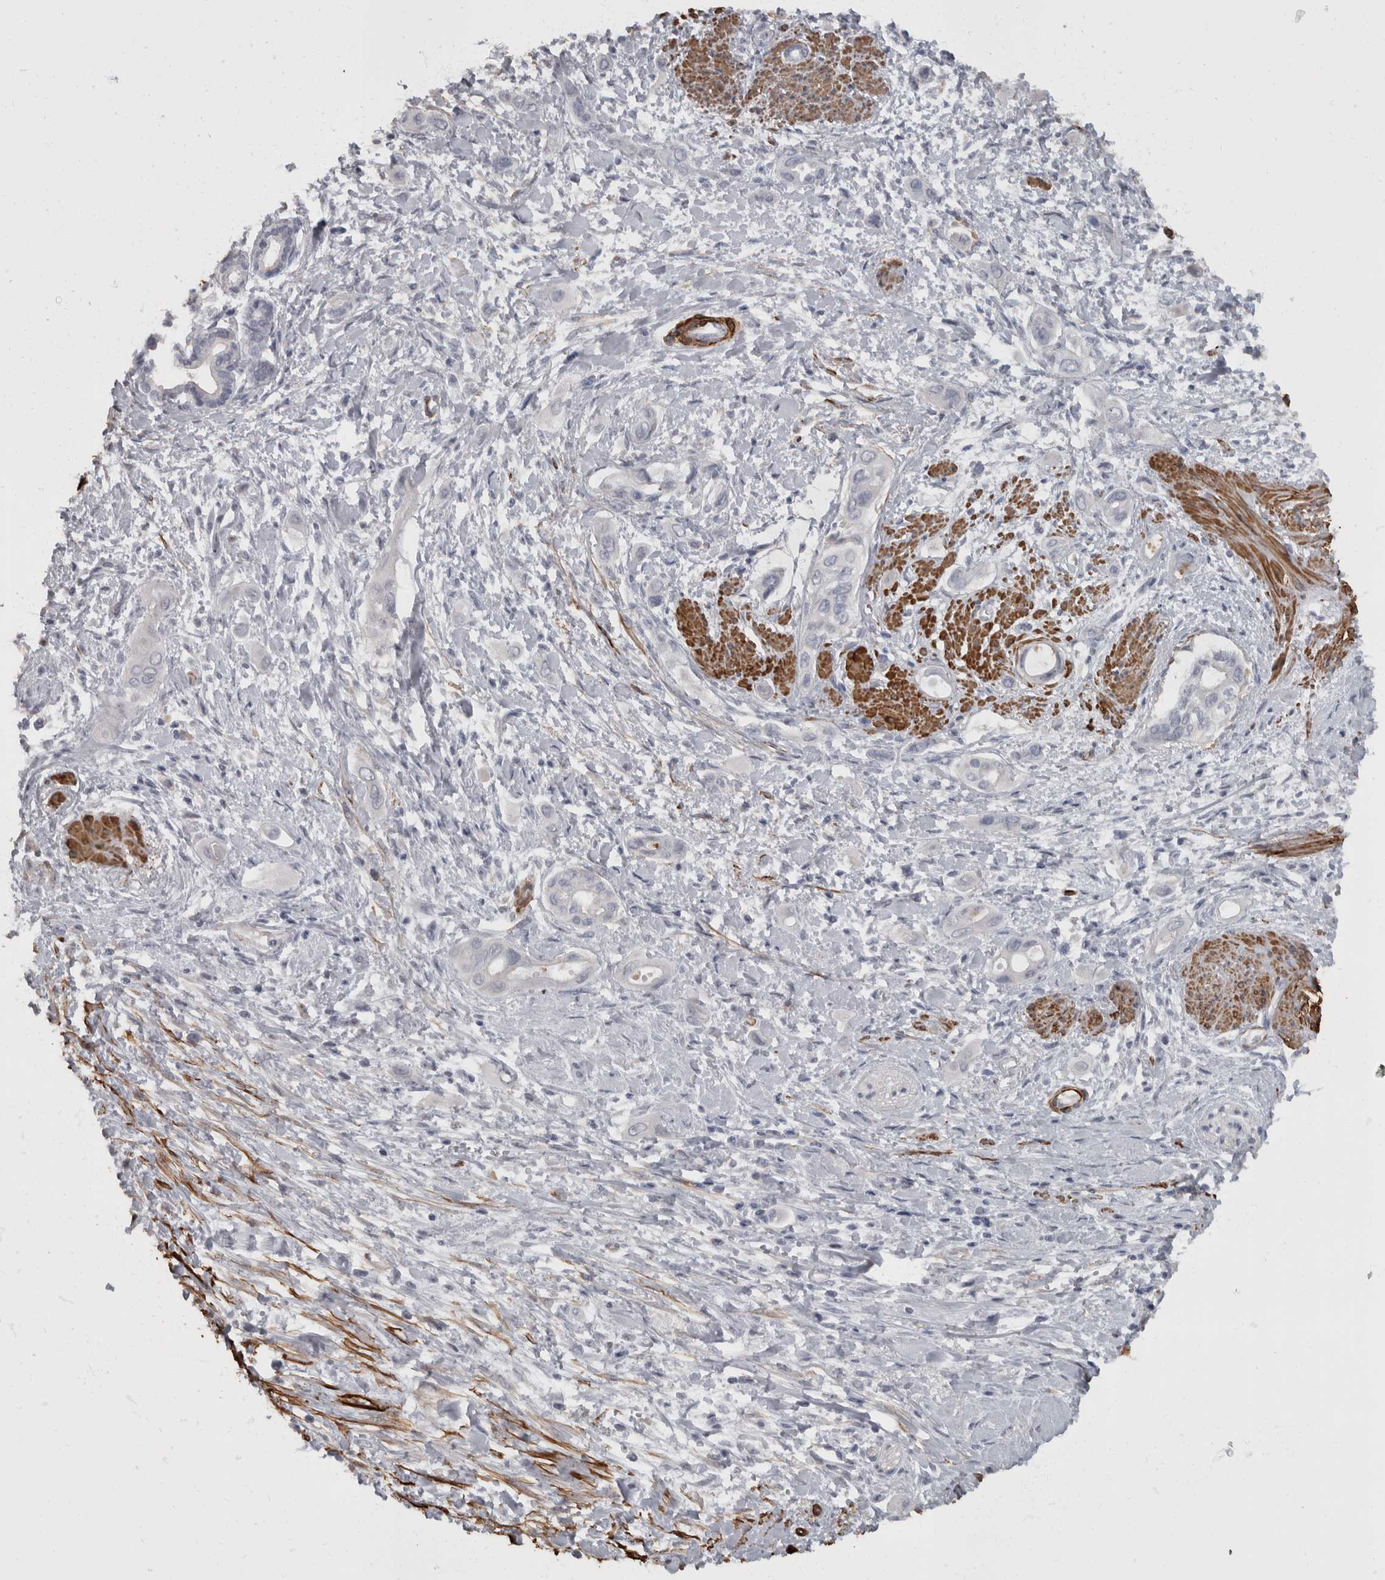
{"staining": {"intensity": "negative", "quantity": "none", "location": "none"}, "tissue": "pancreatic cancer", "cell_type": "Tumor cells", "image_type": "cancer", "snomed": [{"axis": "morphology", "description": "Adenocarcinoma, NOS"}, {"axis": "topography", "description": "Pancreas"}], "caption": "This is a micrograph of IHC staining of adenocarcinoma (pancreatic), which shows no positivity in tumor cells.", "gene": "MASTL", "patient": {"sex": "male", "age": 59}}